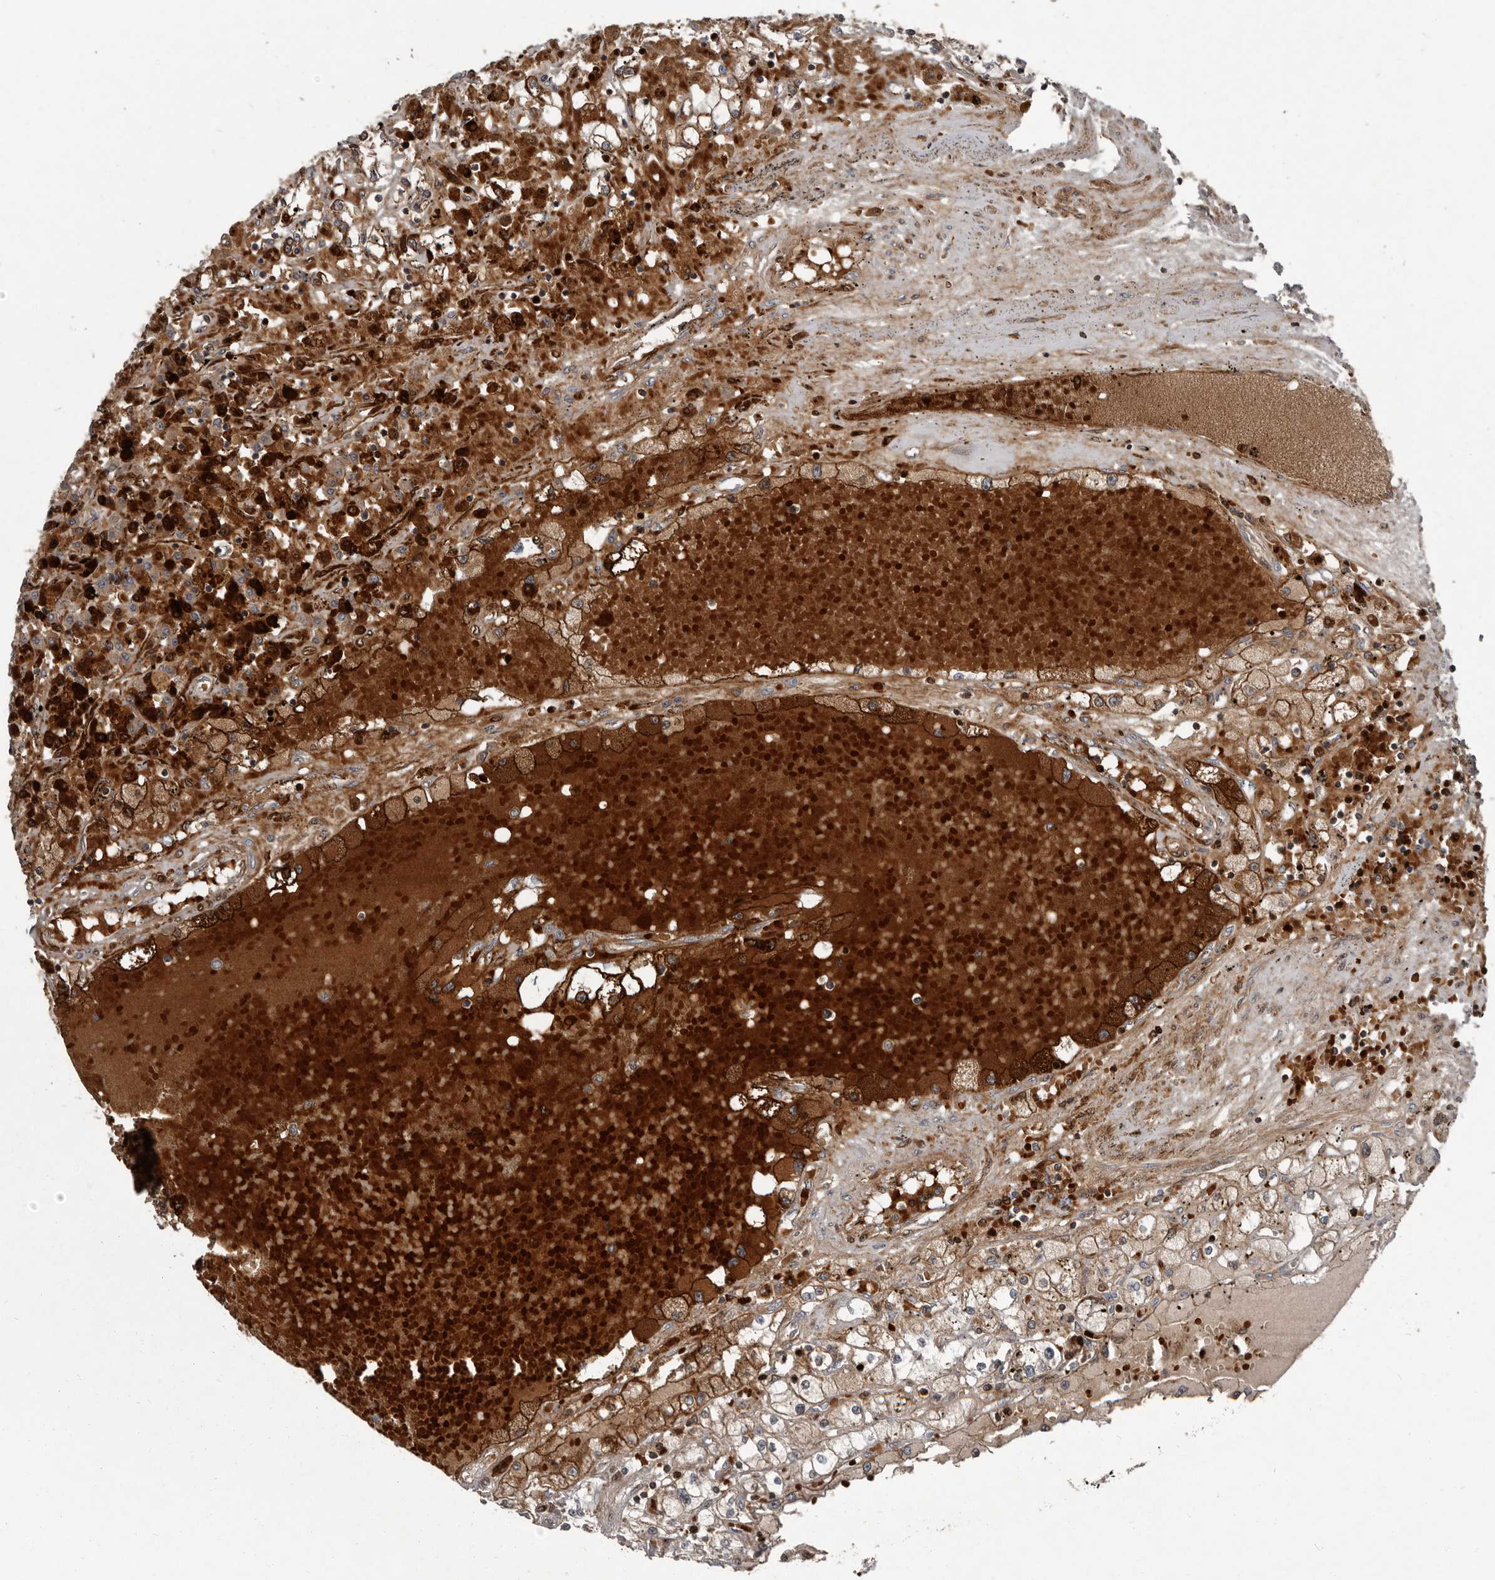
{"staining": {"intensity": "strong", "quantity": ">75%", "location": "cytoplasmic/membranous"}, "tissue": "renal cancer", "cell_type": "Tumor cells", "image_type": "cancer", "snomed": [{"axis": "morphology", "description": "Adenocarcinoma, NOS"}, {"axis": "topography", "description": "Kidney"}], "caption": "Human renal adenocarcinoma stained with a protein marker shows strong staining in tumor cells.", "gene": "FBXO31", "patient": {"sex": "male", "age": 56}}